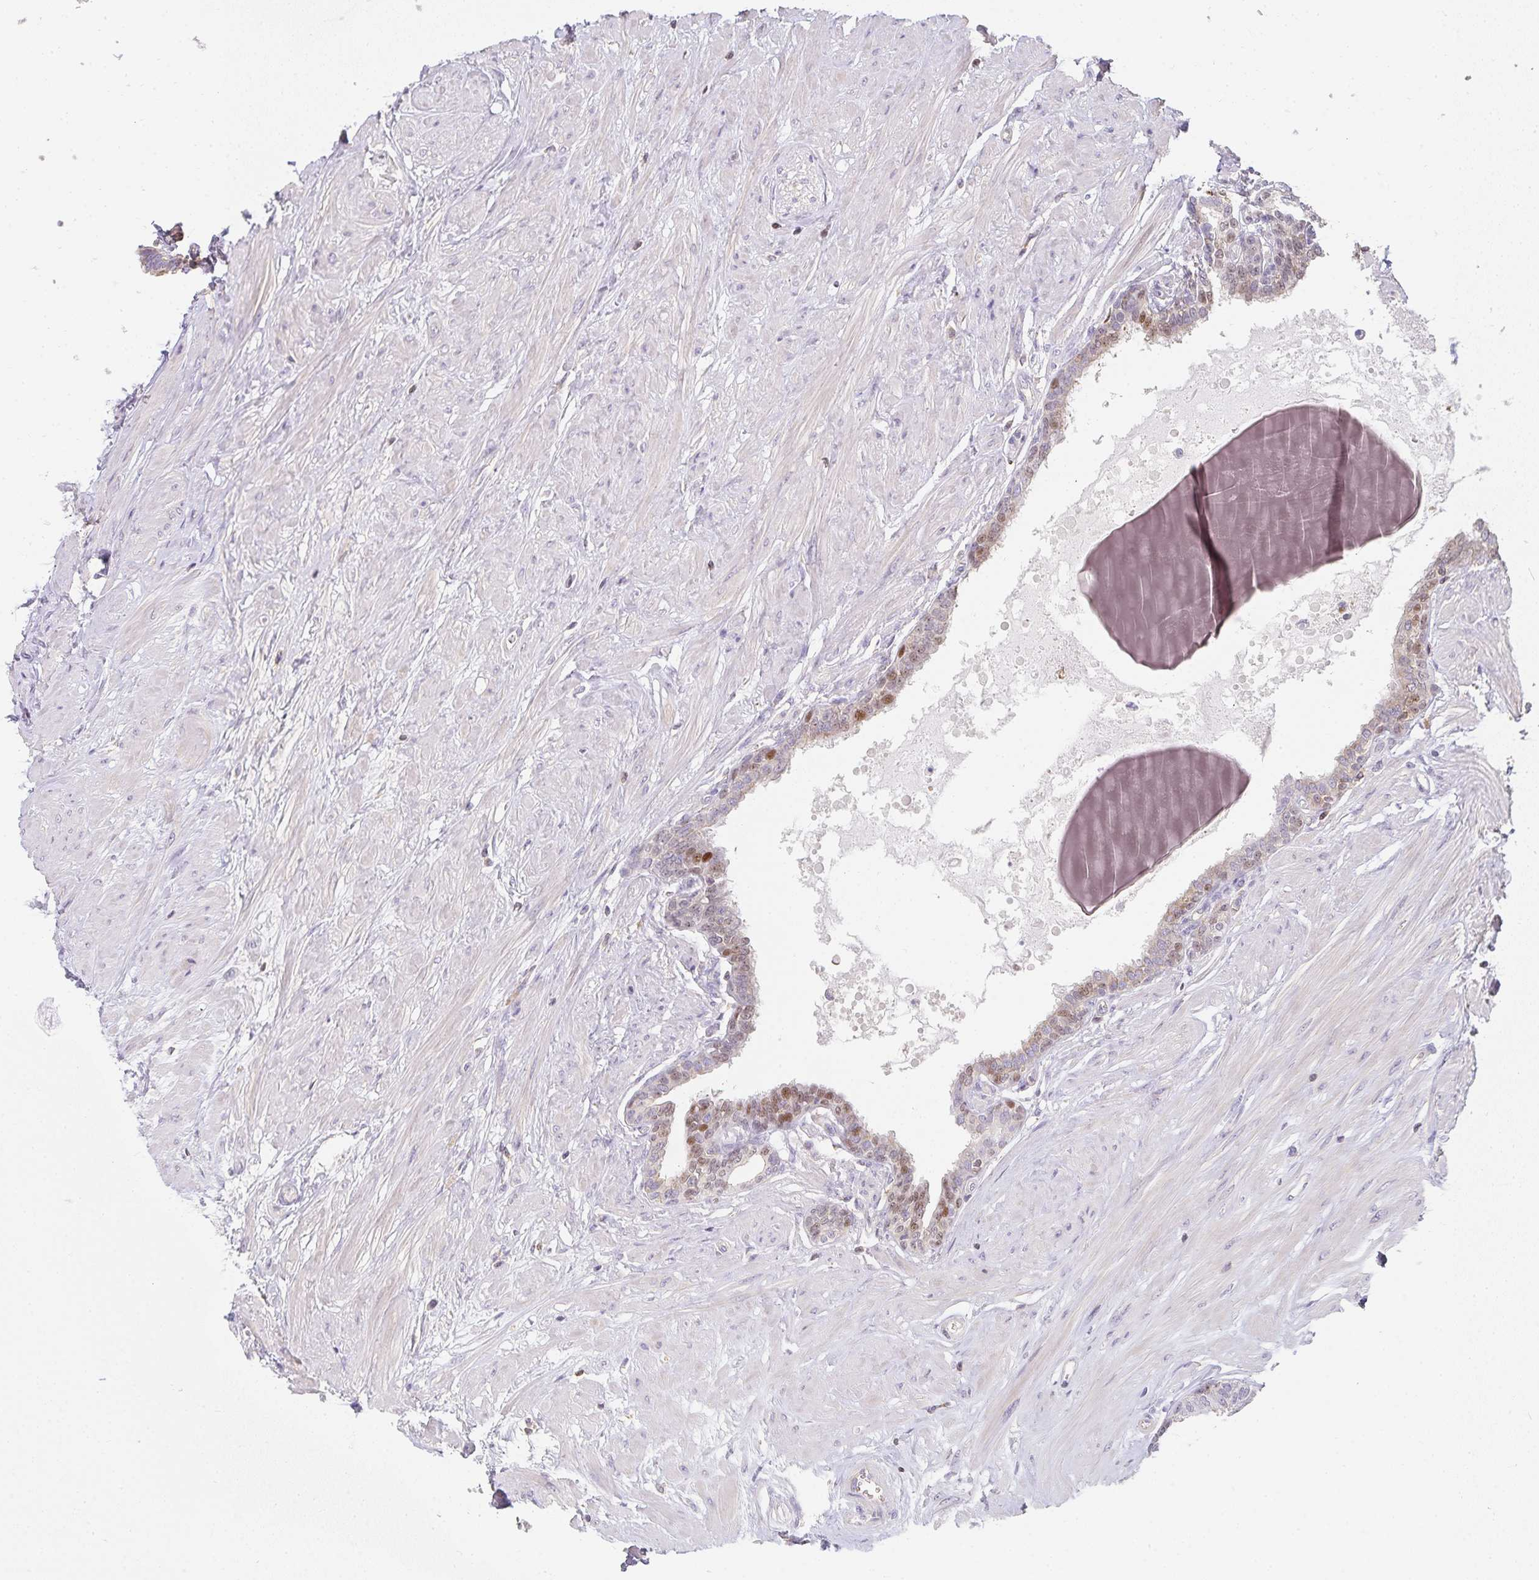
{"staining": {"intensity": "moderate", "quantity": "25%-75%", "location": "nuclear"}, "tissue": "seminal vesicle", "cell_type": "Glandular cells", "image_type": "normal", "snomed": [{"axis": "morphology", "description": "Normal tissue, NOS"}, {"axis": "topography", "description": "Prostate"}, {"axis": "topography", "description": "Seminal veicle"}], "caption": "This is an image of immunohistochemistry (IHC) staining of normal seminal vesicle, which shows moderate expression in the nuclear of glandular cells.", "gene": "GATA3", "patient": {"sex": "male", "age": 60}}